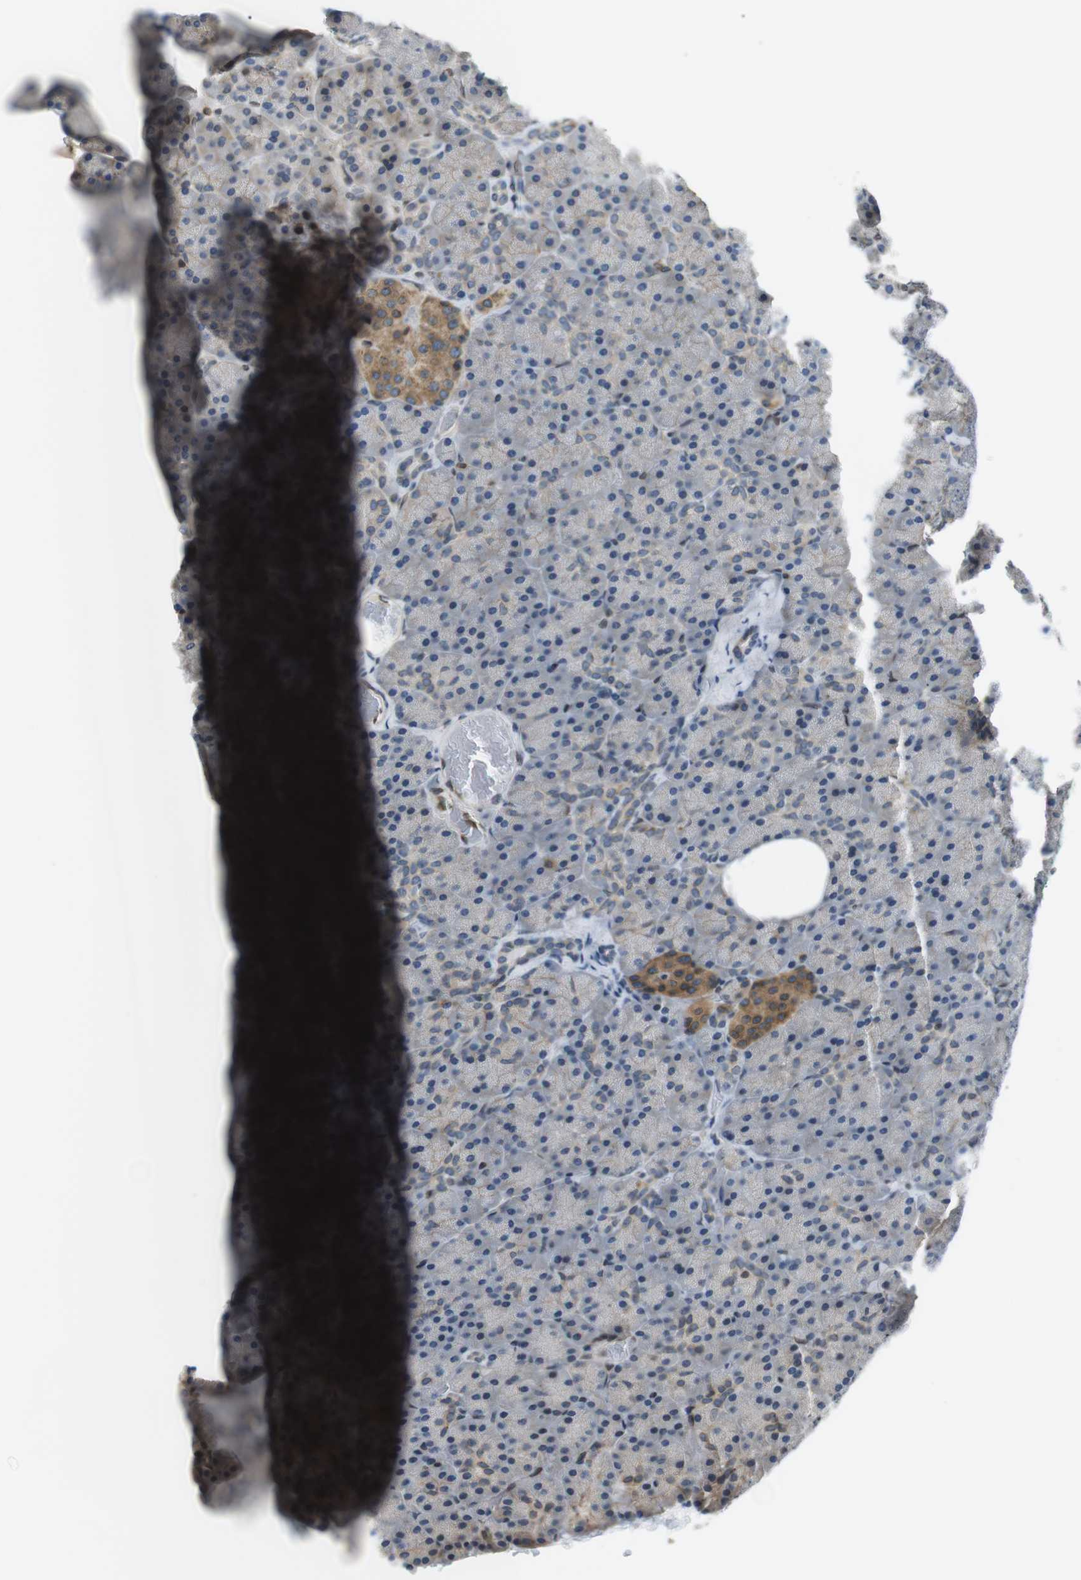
{"staining": {"intensity": "weak", "quantity": "25%-75%", "location": "cytoplasmic/membranous"}, "tissue": "pancreas", "cell_type": "Exocrine glandular cells", "image_type": "normal", "snomed": [{"axis": "morphology", "description": "Normal tissue, NOS"}, {"axis": "topography", "description": "Pancreas"}], "caption": "A photomicrograph of human pancreas stained for a protein exhibits weak cytoplasmic/membranous brown staining in exocrine glandular cells. The staining was performed using DAB (3,3'-diaminobenzidine), with brown indicating positive protein expression. Nuclei are stained blue with hematoxylin.", "gene": "TMX4", "patient": {"sex": "female", "age": 35}}